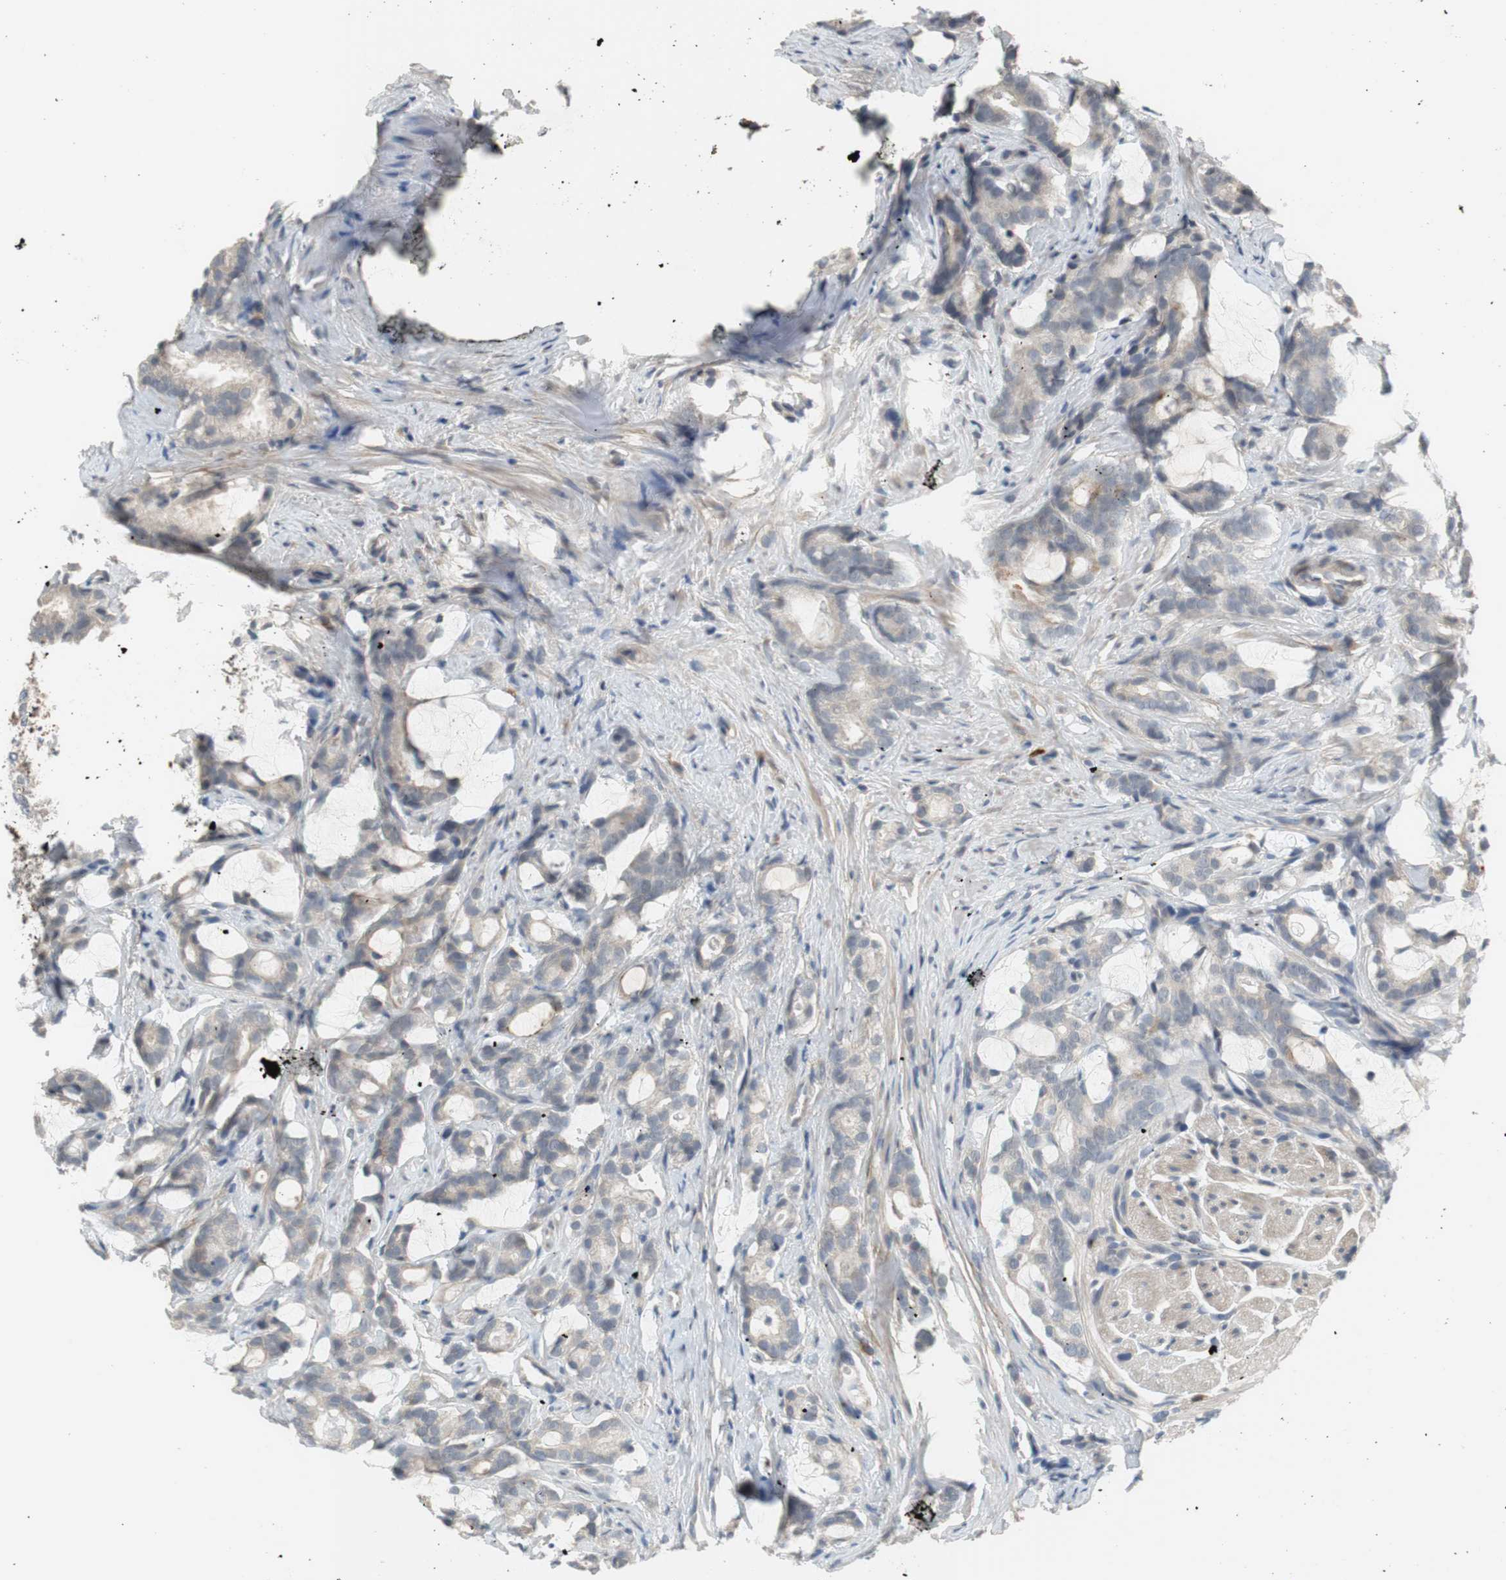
{"staining": {"intensity": "weak", "quantity": "25%-75%", "location": "cytoplasmic/membranous"}, "tissue": "prostate cancer", "cell_type": "Tumor cells", "image_type": "cancer", "snomed": [{"axis": "morphology", "description": "Adenocarcinoma, Low grade"}, {"axis": "topography", "description": "Prostate"}], "caption": "Protein expression analysis of low-grade adenocarcinoma (prostate) reveals weak cytoplasmic/membranous positivity in approximately 25%-75% of tumor cells.", "gene": "COL12A1", "patient": {"sex": "male", "age": 58}}